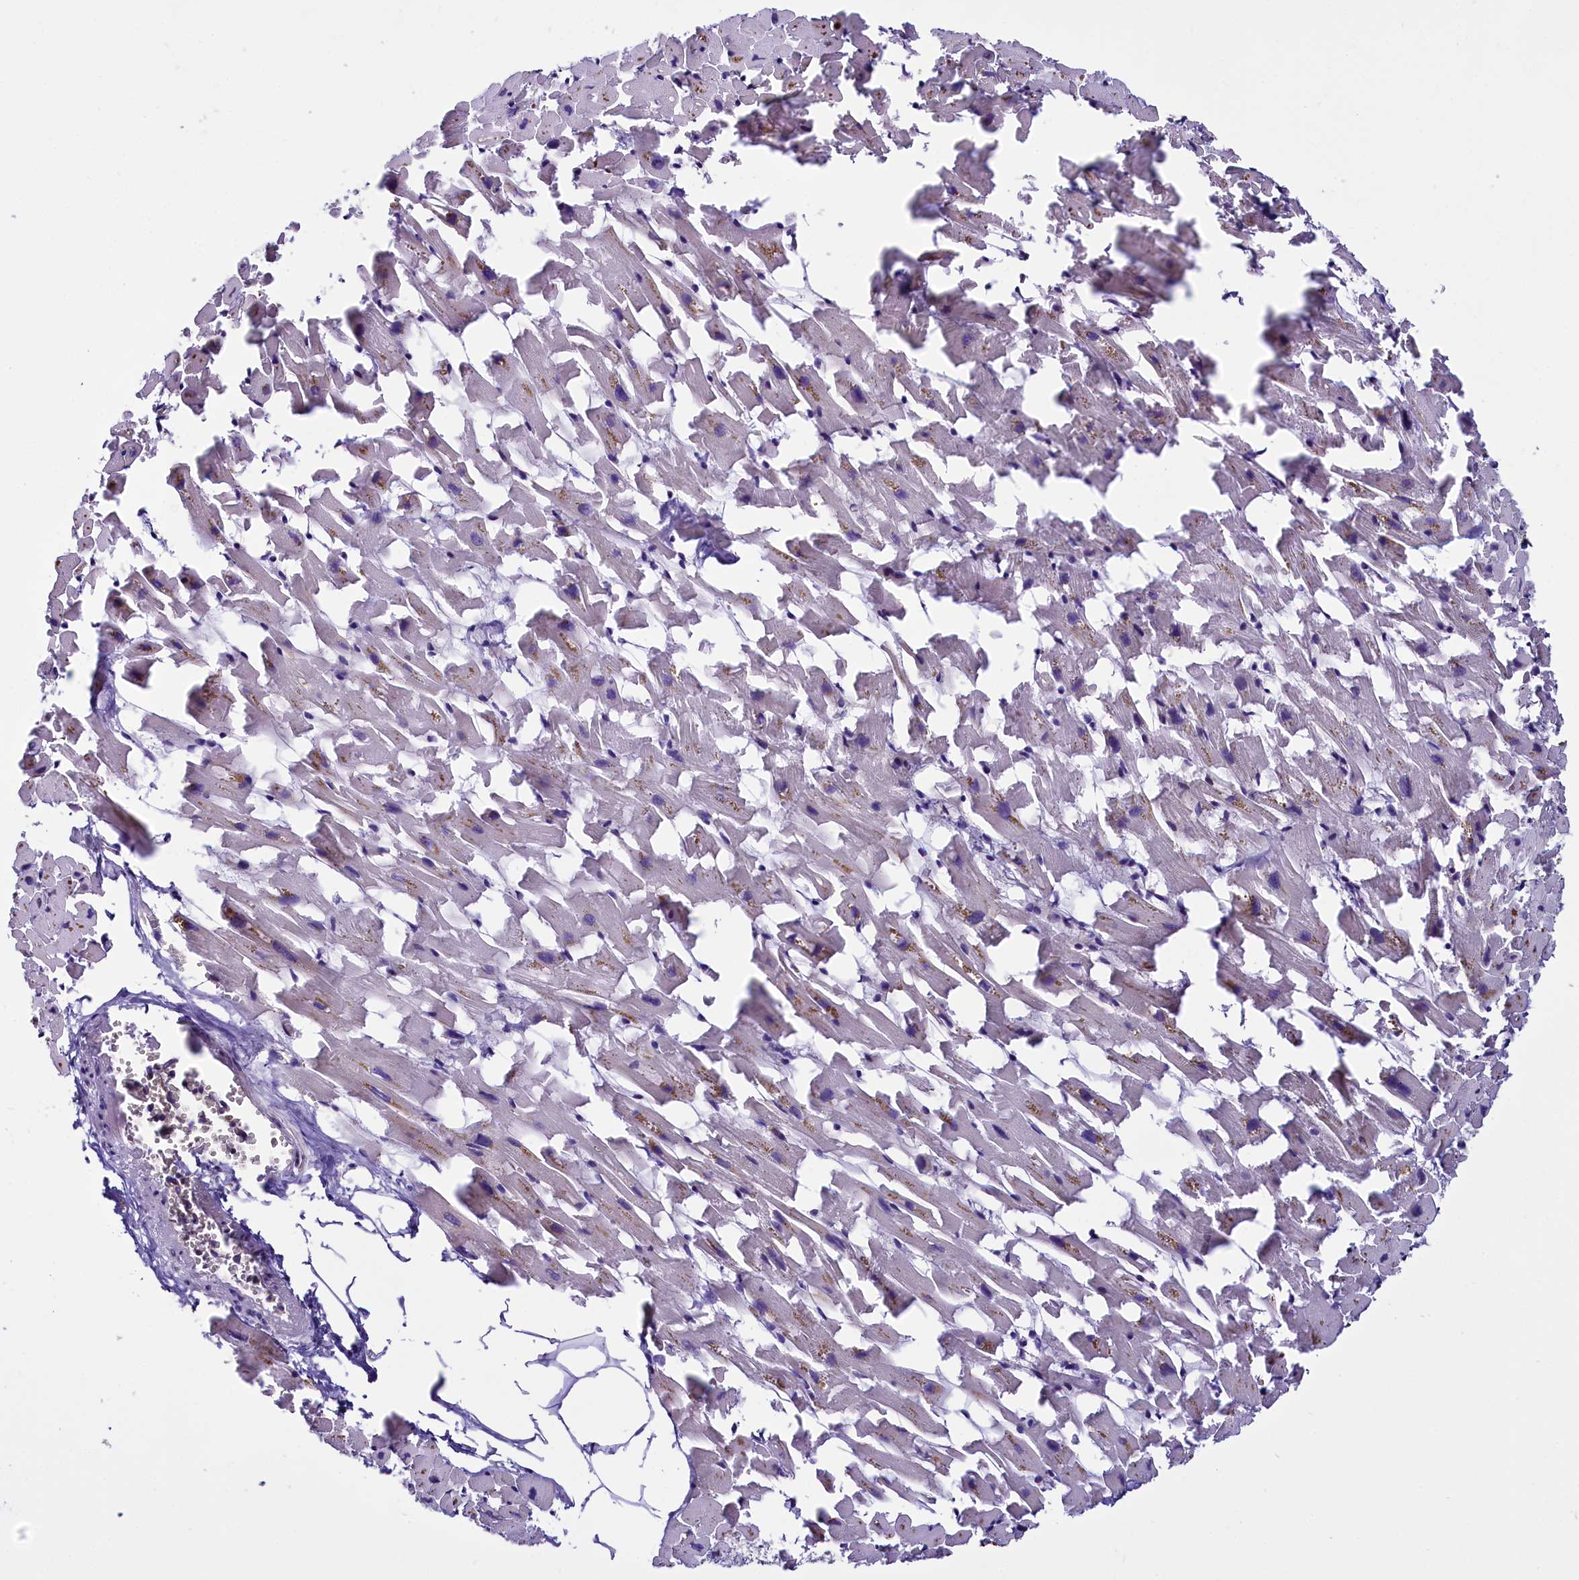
{"staining": {"intensity": "weak", "quantity": "25%-75%", "location": "cytoplasmic/membranous"}, "tissue": "heart muscle", "cell_type": "Cardiomyocytes", "image_type": "normal", "snomed": [{"axis": "morphology", "description": "Normal tissue, NOS"}, {"axis": "topography", "description": "Heart"}], "caption": "Immunohistochemical staining of unremarkable heart muscle exhibits low levels of weak cytoplasmic/membranous staining in about 25%-75% of cardiomyocytes.", "gene": "C9orf40", "patient": {"sex": "female", "age": 64}}